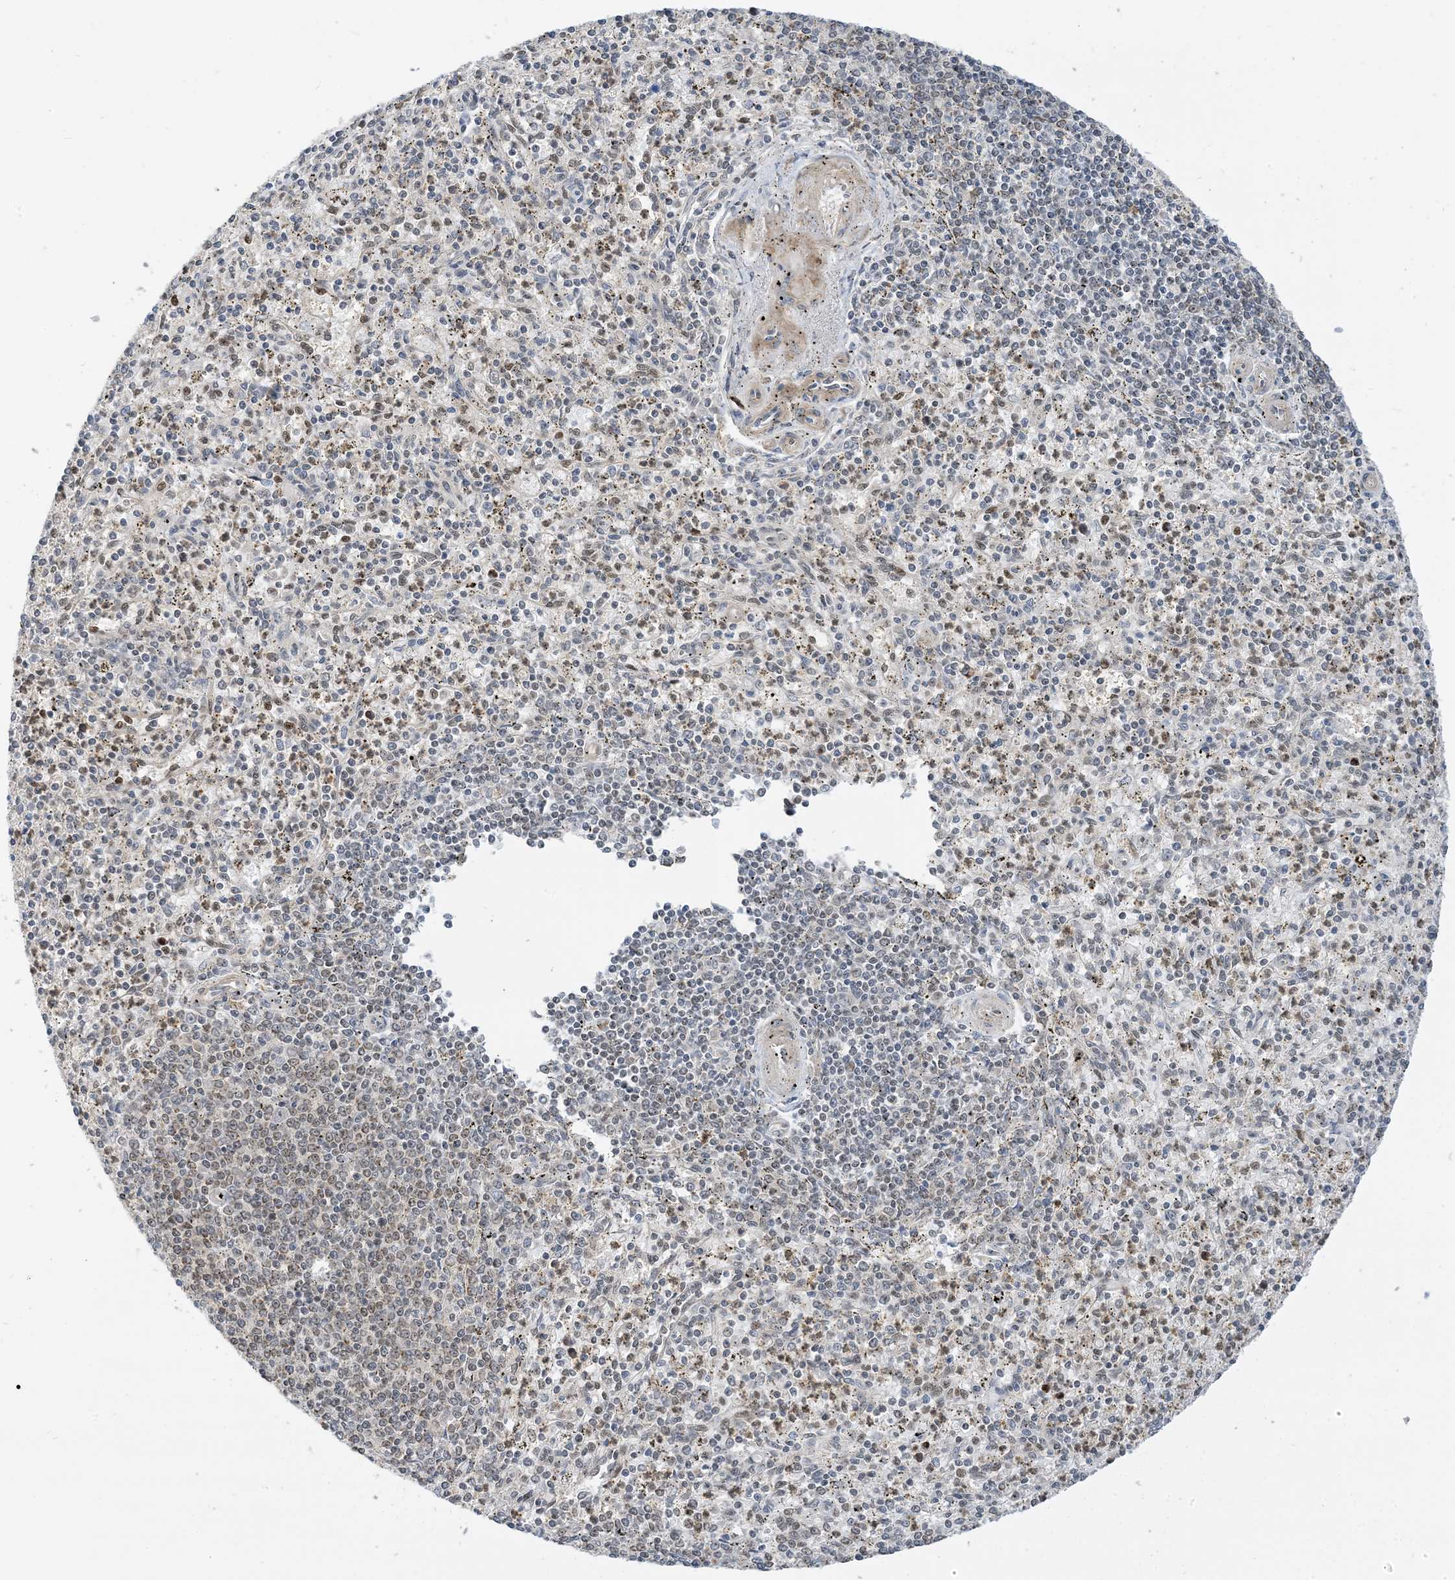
{"staining": {"intensity": "moderate", "quantity": "<25%", "location": "nuclear"}, "tissue": "spleen", "cell_type": "Cells in red pulp", "image_type": "normal", "snomed": [{"axis": "morphology", "description": "Normal tissue, NOS"}, {"axis": "topography", "description": "Spleen"}], "caption": "Immunohistochemistry (IHC) micrograph of unremarkable spleen: human spleen stained using immunohistochemistry (IHC) demonstrates low levels of moderate protein expression localized specifically in the nuclear of cells in red pulp, appearing as a nuclear brown color.", "gene": "ZNF740", "patient": {"sex": "male", "age": 72}}